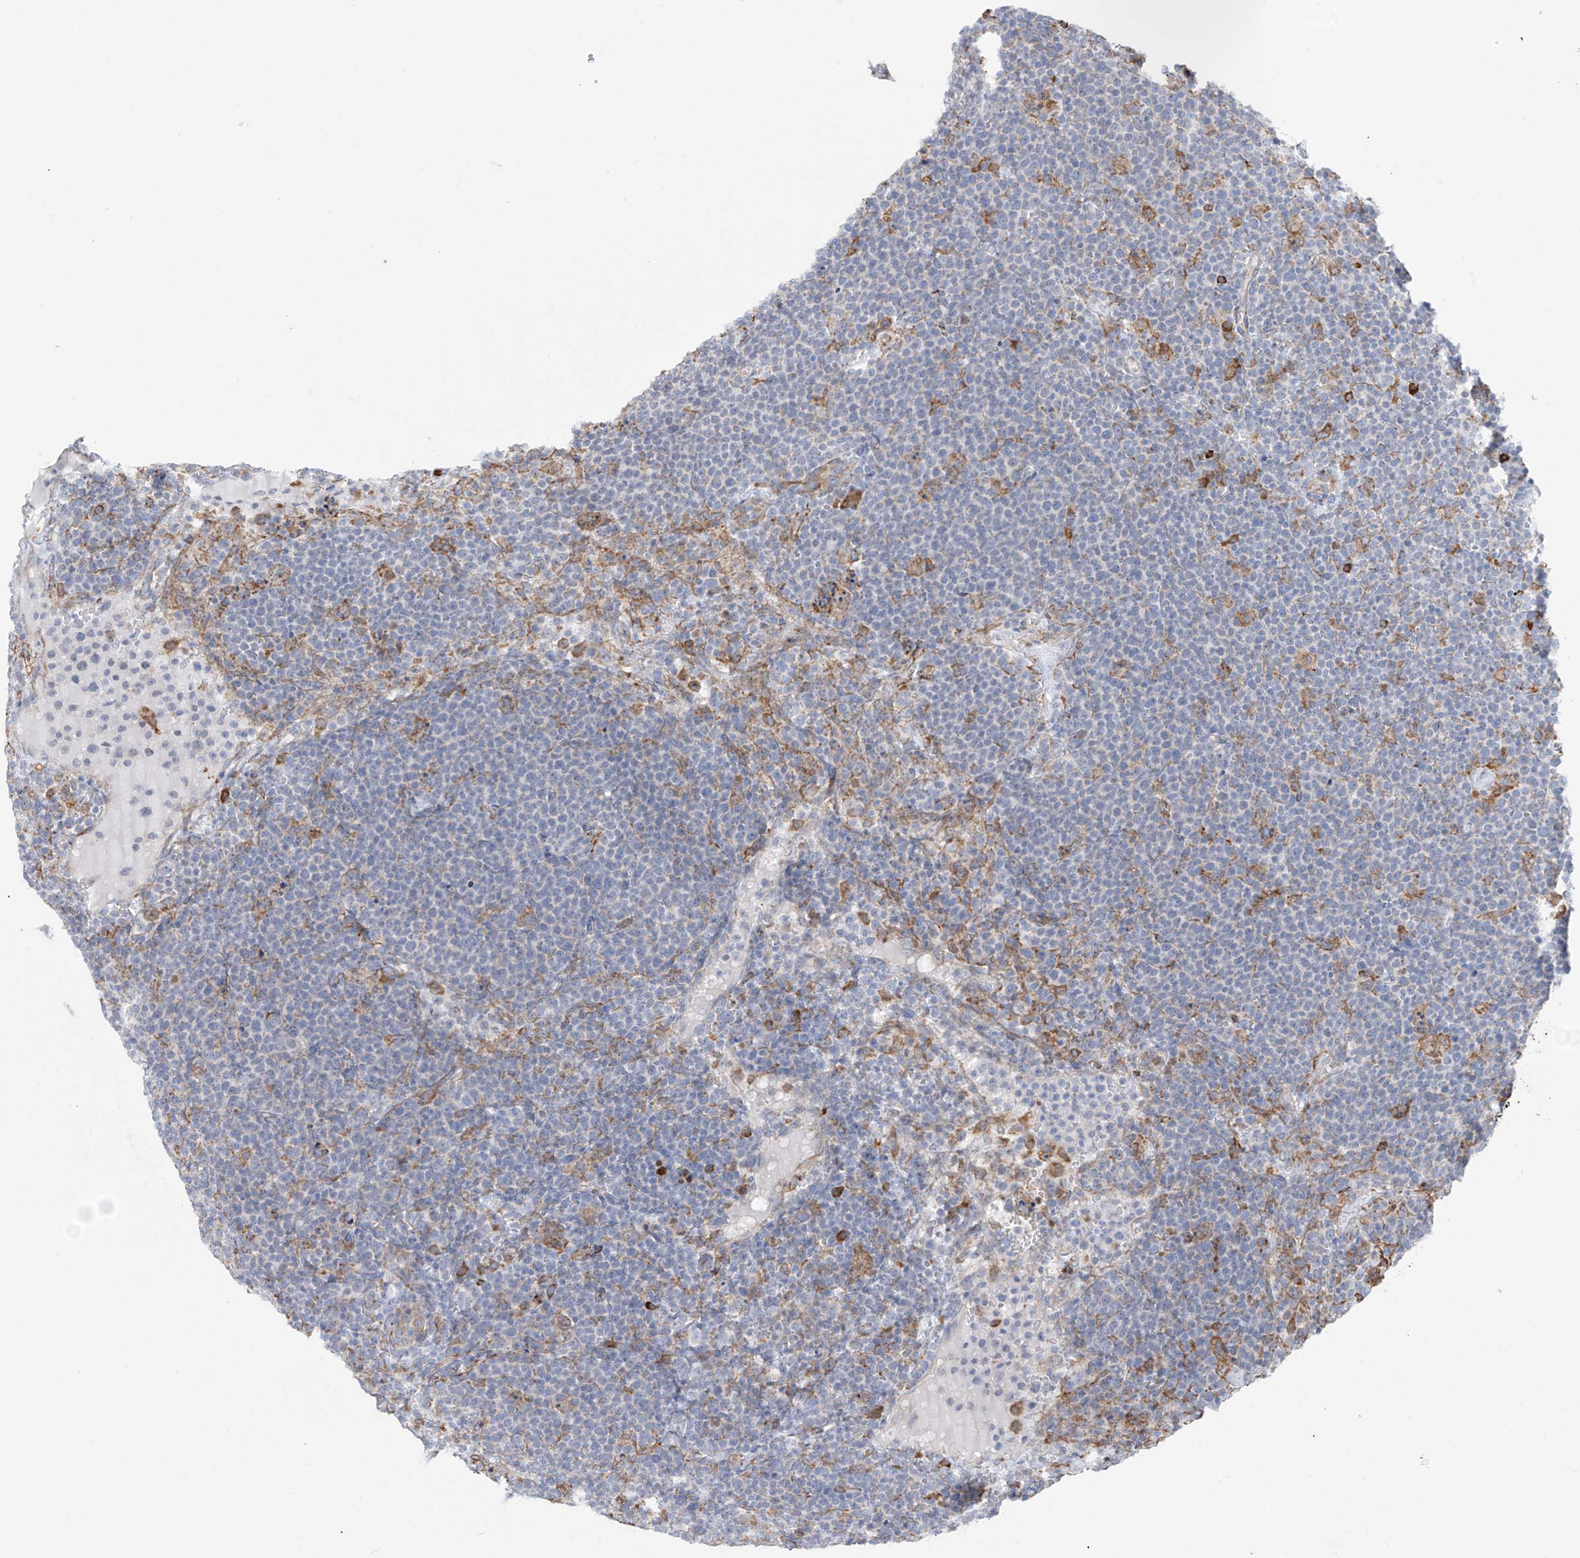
{"staining": {"intensity": "negative", "quantity": "none", "location": "none"}, "tissue": "lymphoma", "cell_type": "Tumor cells", "image_type": "cancer", "snomed": [{"axis": "morphology", "description": "Malignant lymphoma, non-Hodgkin's type, High grade"}, {"axis": "topography", "description": "Lymph node"}], "caption": "Immunohistochemistry of high-grade malignant lymphoma, non-Hodgkin's type reveals no expression in tumor cells.", "gene": "ZNF354C", "patient": {"sex": "male", "age": 61}}